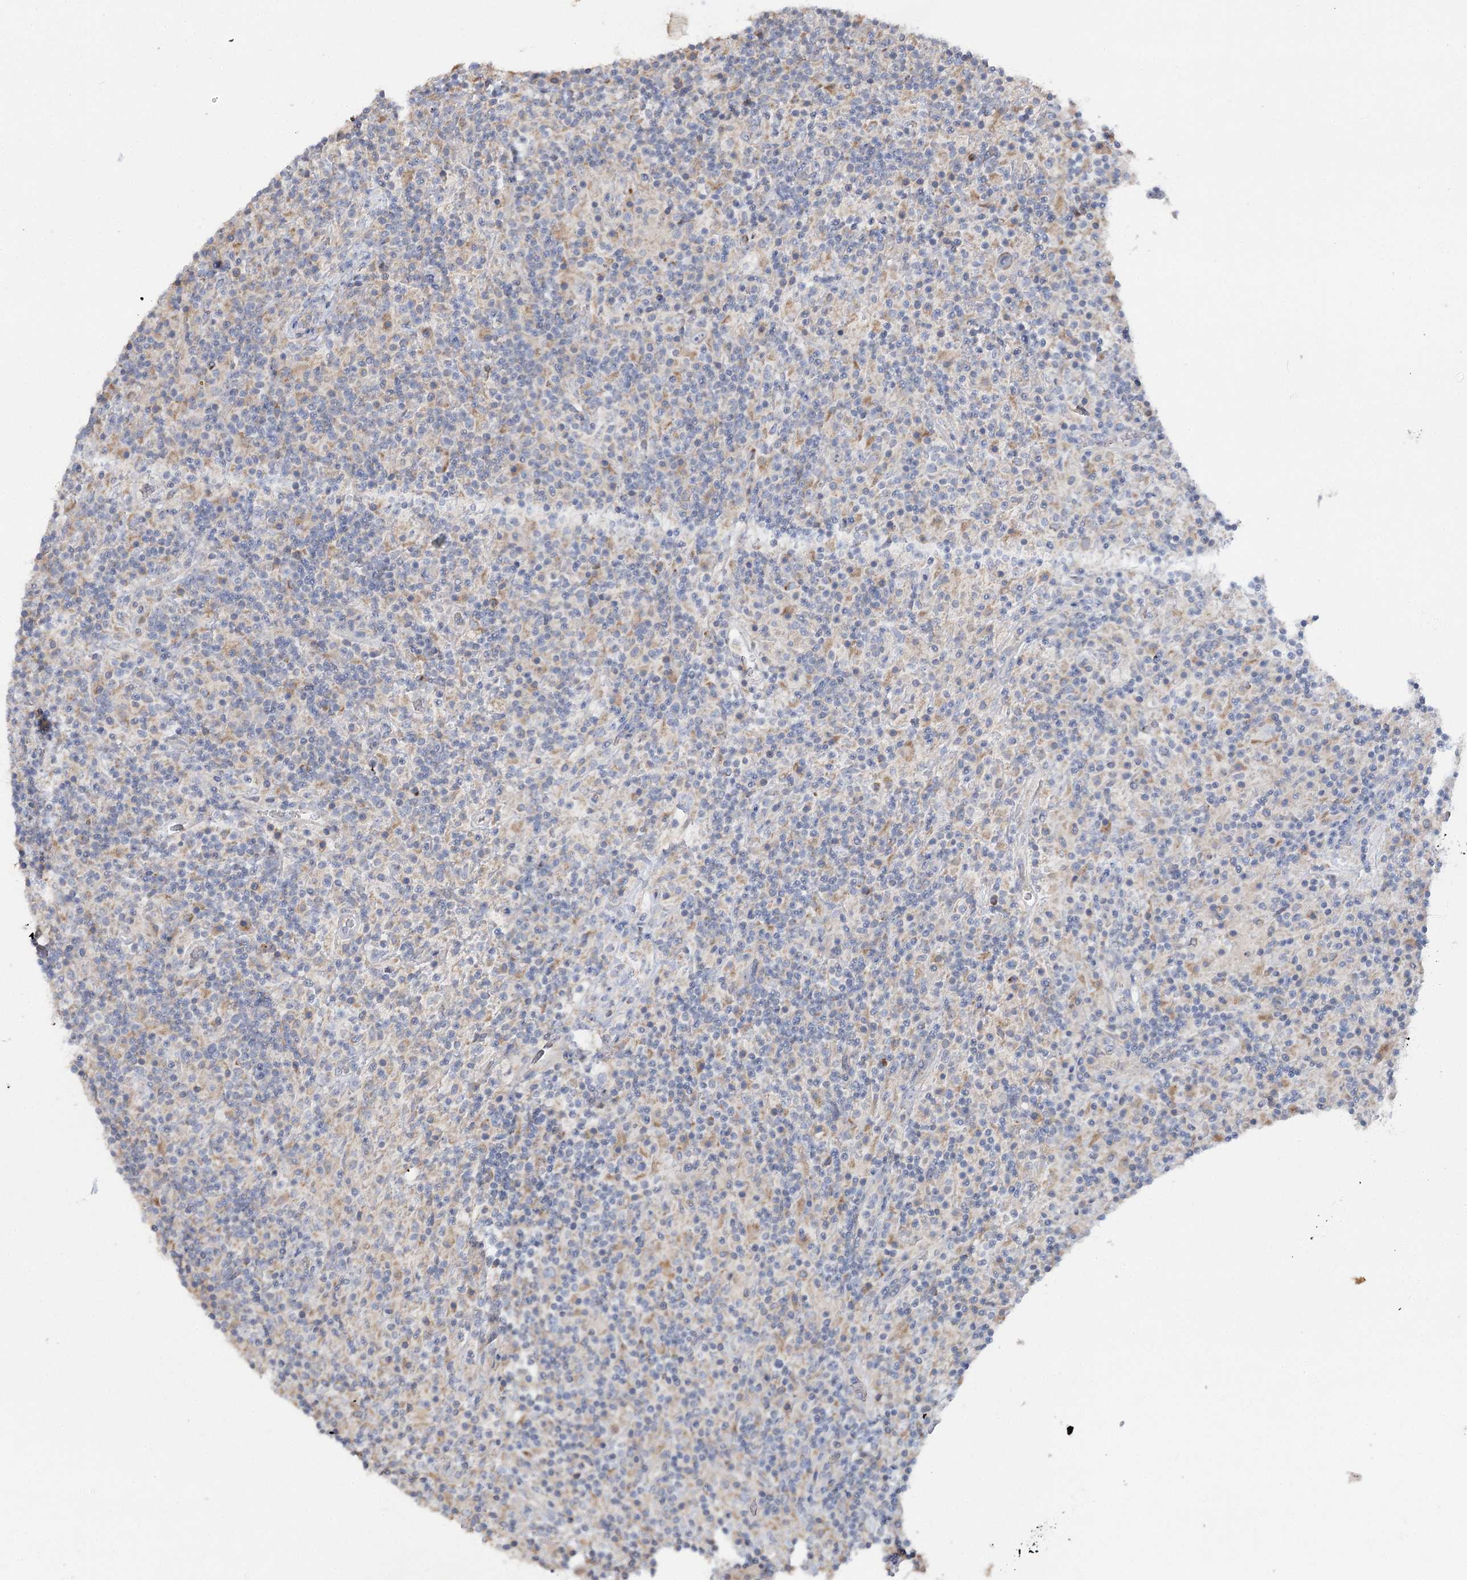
{"staining": {"intensity": "negative", "quantity": "none", "location": "none"}, "tissue": "lymphoma", "cell_type": "Tumor cells", "image_type": "cancer", "snomed": [{"axis": "morphology", "description": "Hodgkin's disease, NOS"}, {"axis": "topography", "description": "Lymph node"}], "caption": "Lymphoma was stained to show a protein in brown. There is no significant staining in tumor cells.", "gene": "TMEM187", "patient": {"sex": "male", "age": 70}}